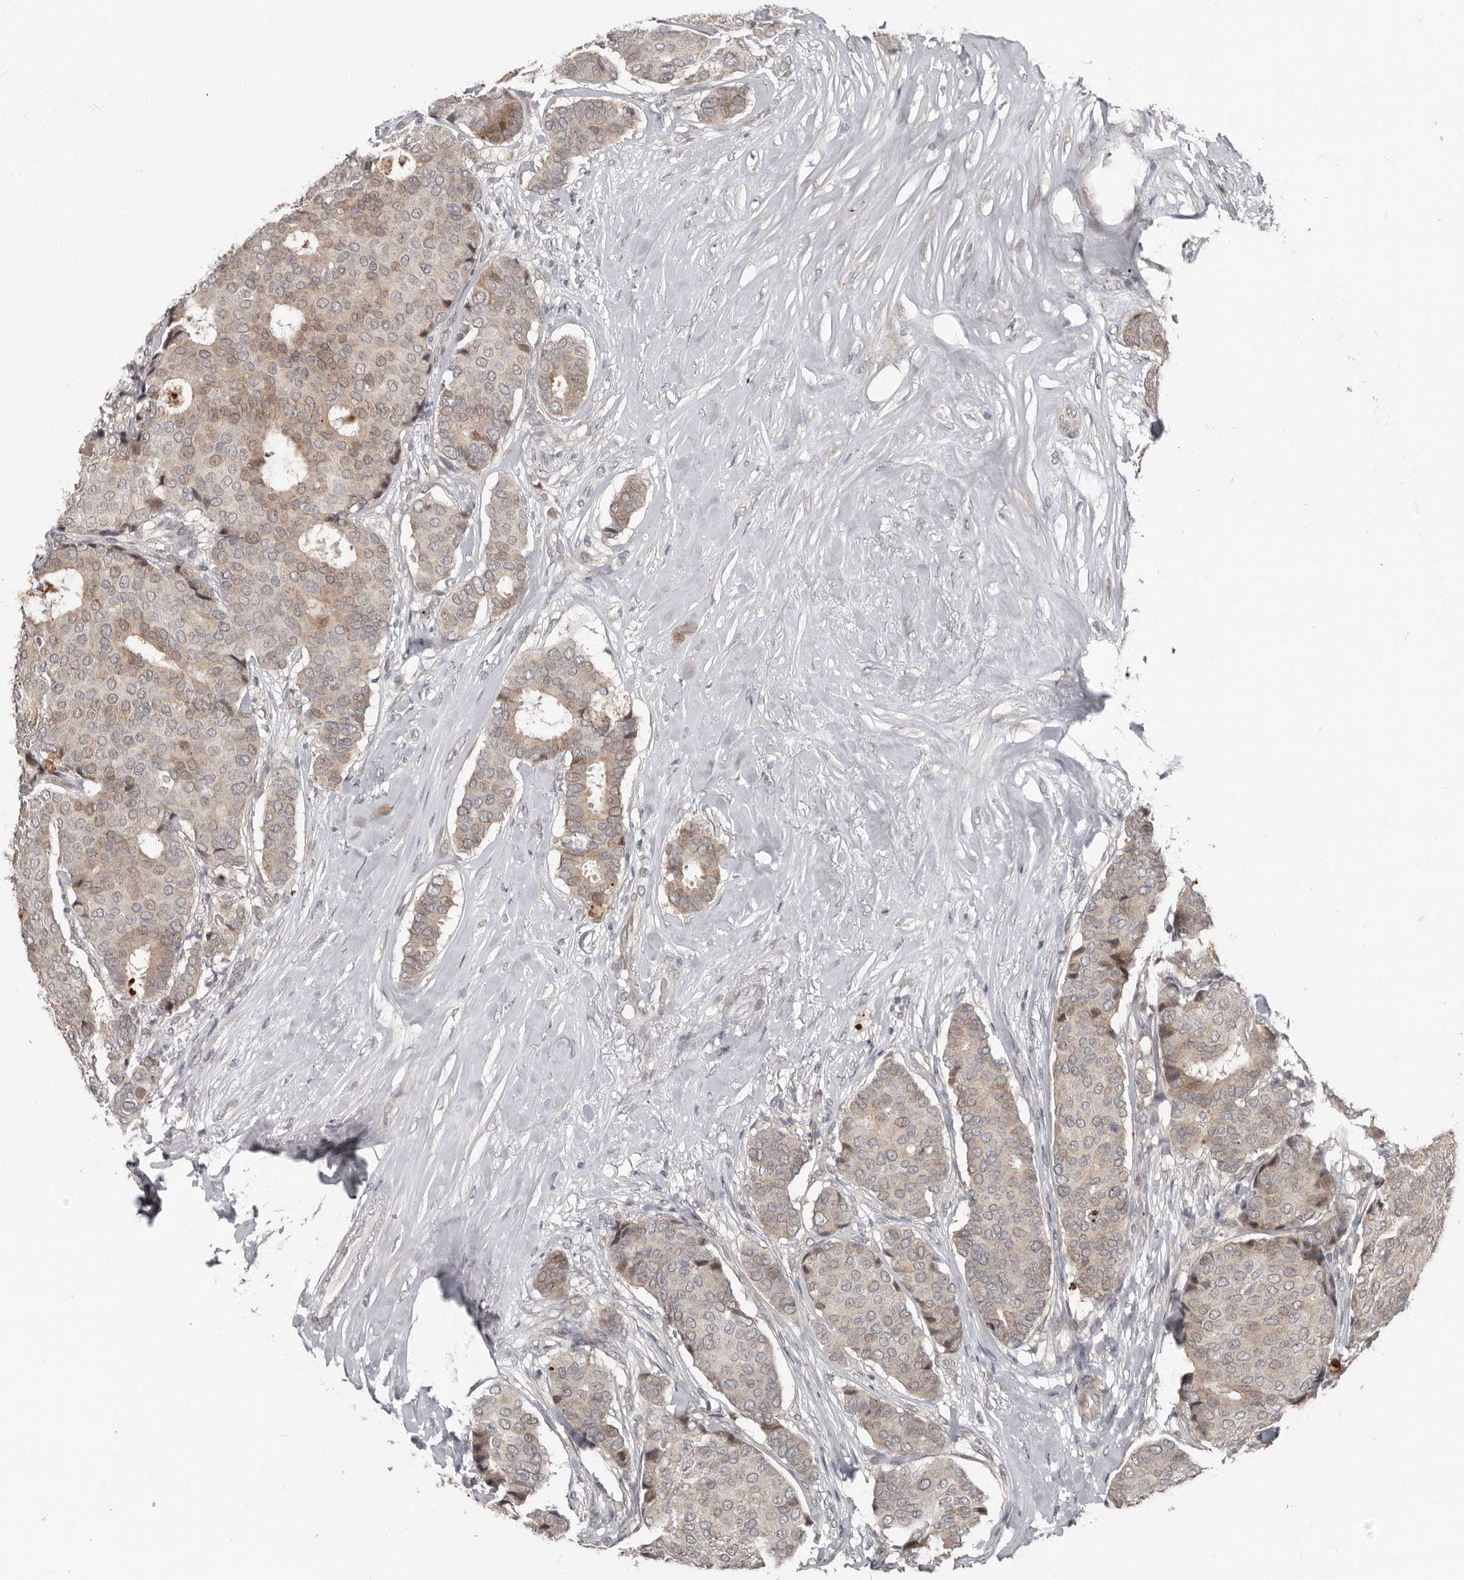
{"staining": {"intensity": "weak", "quantity": "25%-75%", "location": "cytoplasmic/membranous,nuclear"}, "tissue": "breast cancer", "cell_type": "Tumor cells", "image_type": "cancer", "snomed": [{"axis": "morphology", "description": "Duct carcinoma"}, {"axis": "topography", "description": "Breast"}], "caption": "Breast cancer stained with DAB immunohistochemistry displays low levels of weak cytoplasmic/membranous and nuclear positivity in approximately 25%-75% of tumor cells. The staining was performed using DAB (3,3'-diaminobenzidine) to visualize the protein expression in brown, while the nuclei were stained in blue with hematoxylin (Magnification: 20x).", "gene": "APOL6", "patient": {"sex": "female", "age": 75}}